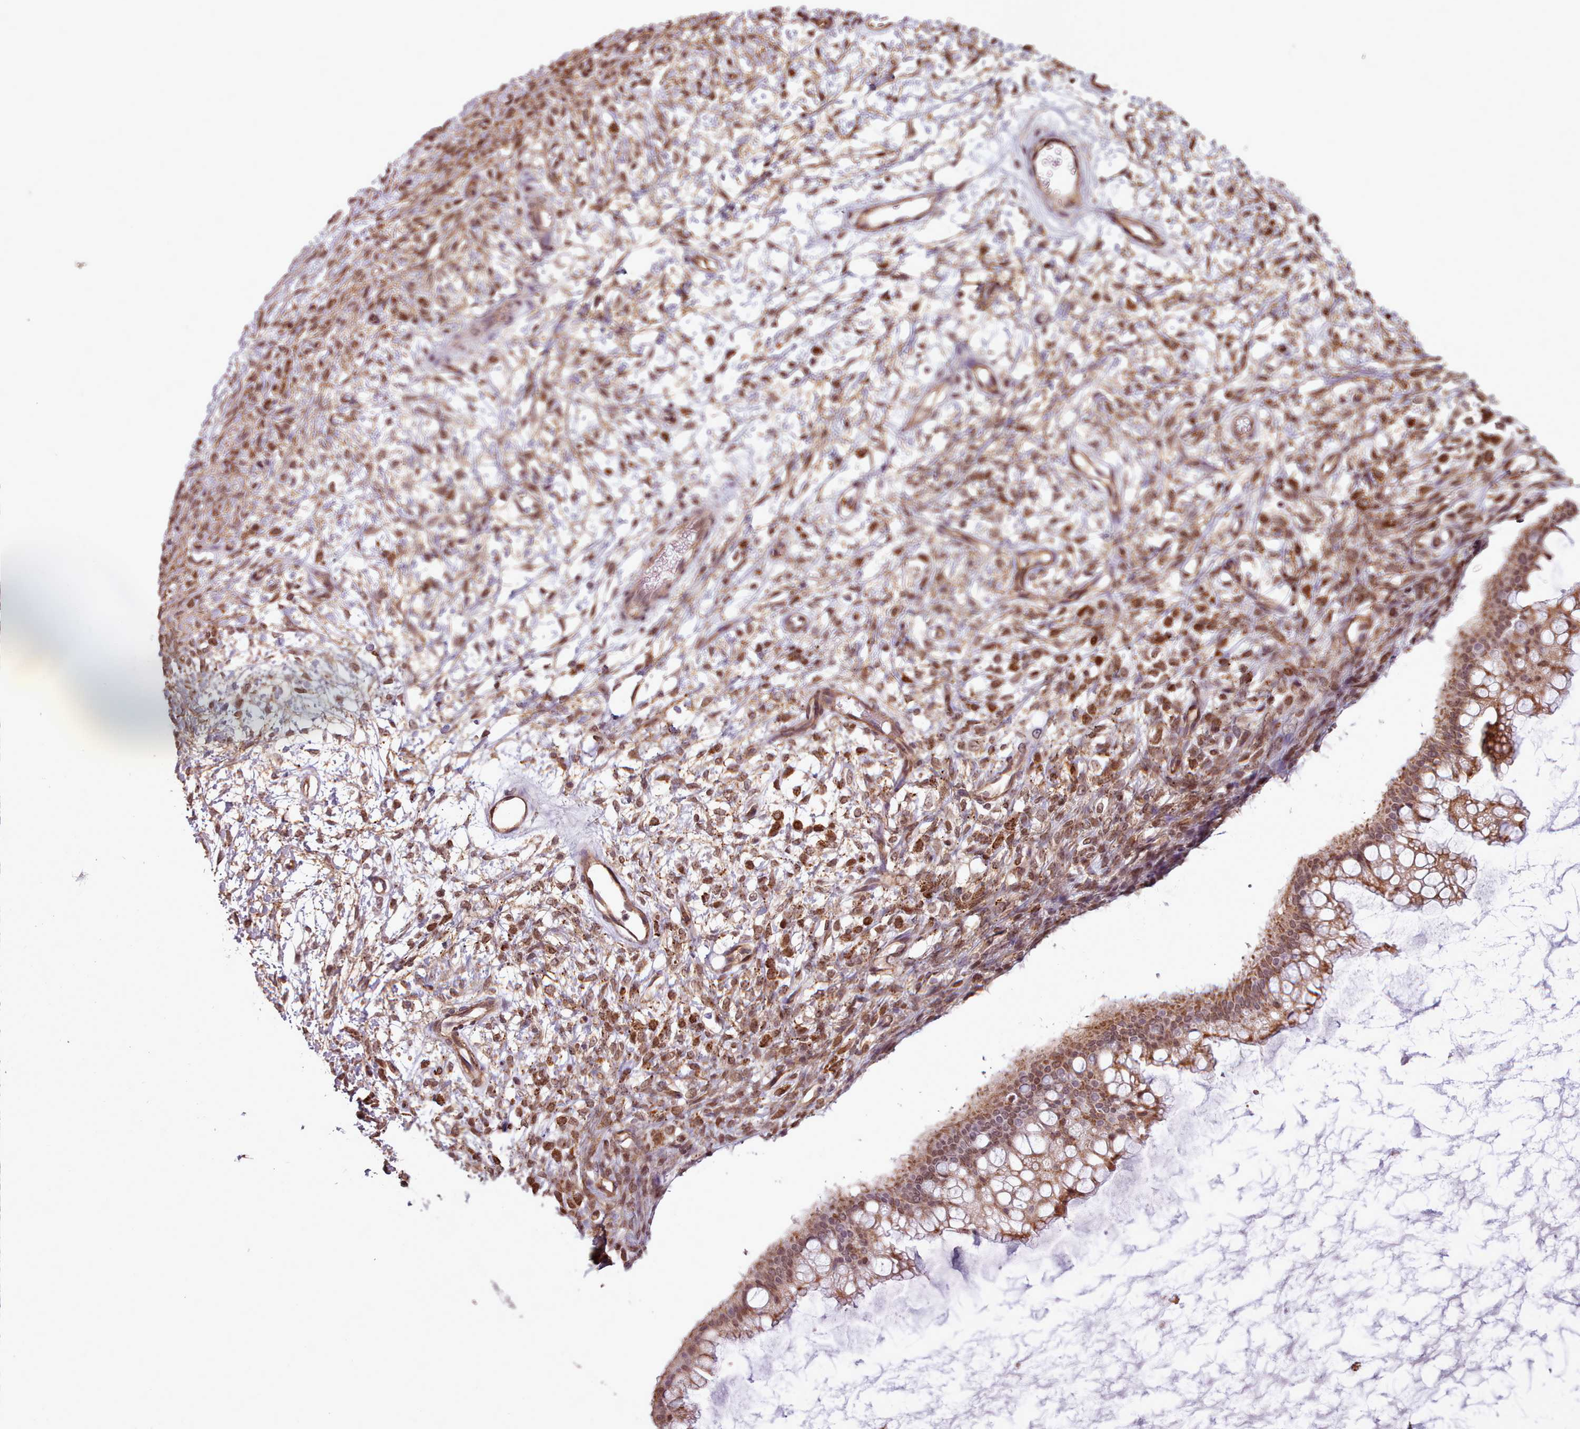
{"staining": {"intensity": "moderate", "quantity": ">75%", "location": "cytoplasmic/membranous,nuclear"}, "tissue": "ovarian cancer", "cell_type": "Tumor cells", "image_type": "cancer", "snomed": [{"axis": "morphology", "description": "Cystadenocarcinoma, mucinous, NOS"}, {"axis": "topography", "description": "Ovary"}], "caption": "Brown immunohistochemical staining in mucinous cystadenocarcinoma (ovarian) reveals moderate cytoplasmic/membranous and nuclear positivity in about >75% of tumor cells.", "gene": "ZMYM4", "patient": {"sex": "female", "age": 73}}